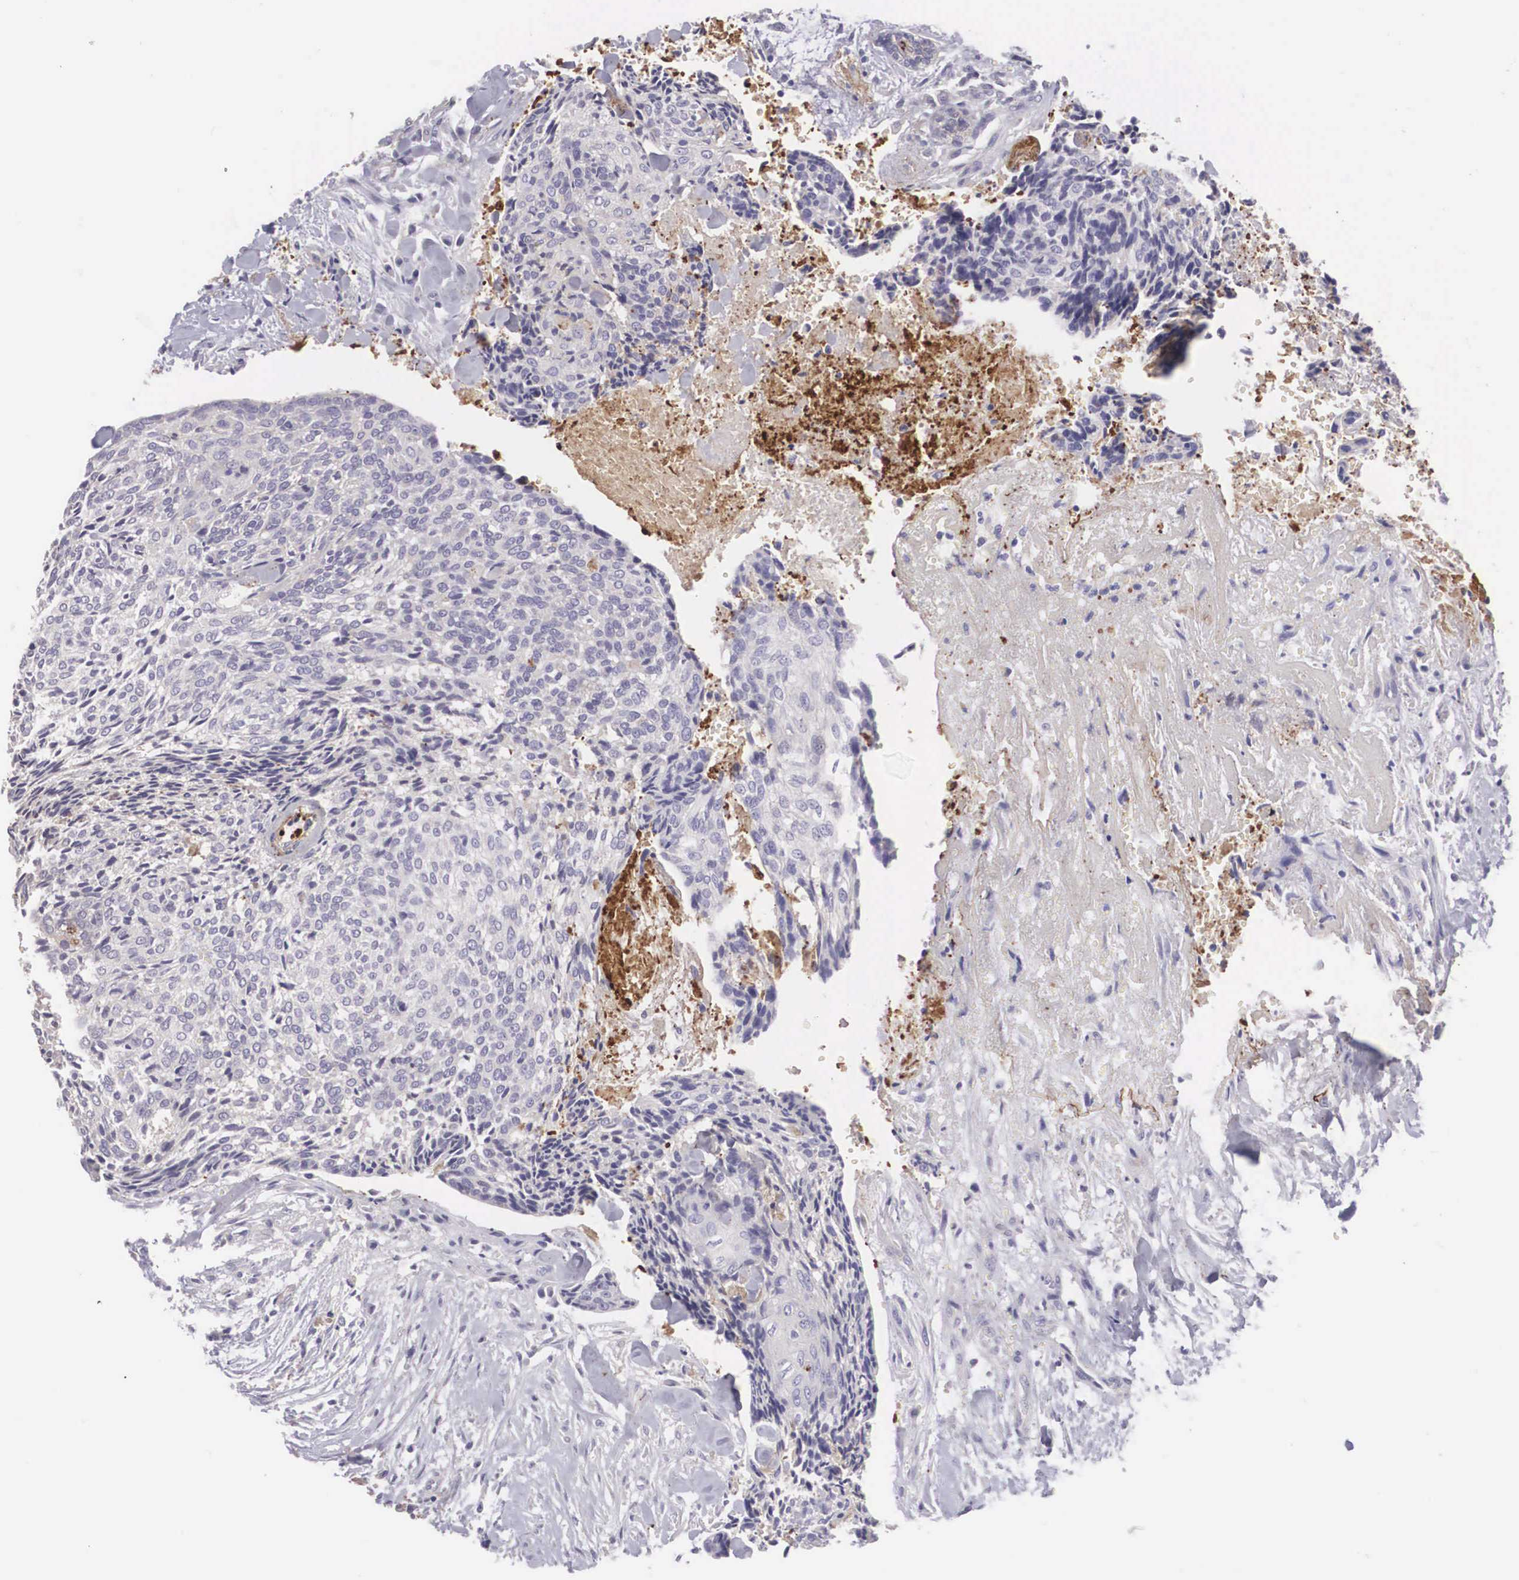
{"staining": {"intensity": "negative", "quantity": "none", "location": "none"}, "tissue": "head and neck cancer", "cell_type": "Tumor cells", "image_type": "cancer", "snomed": [{"axis": "morphology", "description": "Squamous cell carcinoma, NOS"}, {"axis": "topography", "description": "Salivary gland"}, {"axis": "topography", "description": "Head-Neck"}], "caption": "Tumor cells show no significant positivity in head and neck cancer.", "gene": "CLU", "patient": {"sex": "male", "age": 70}}